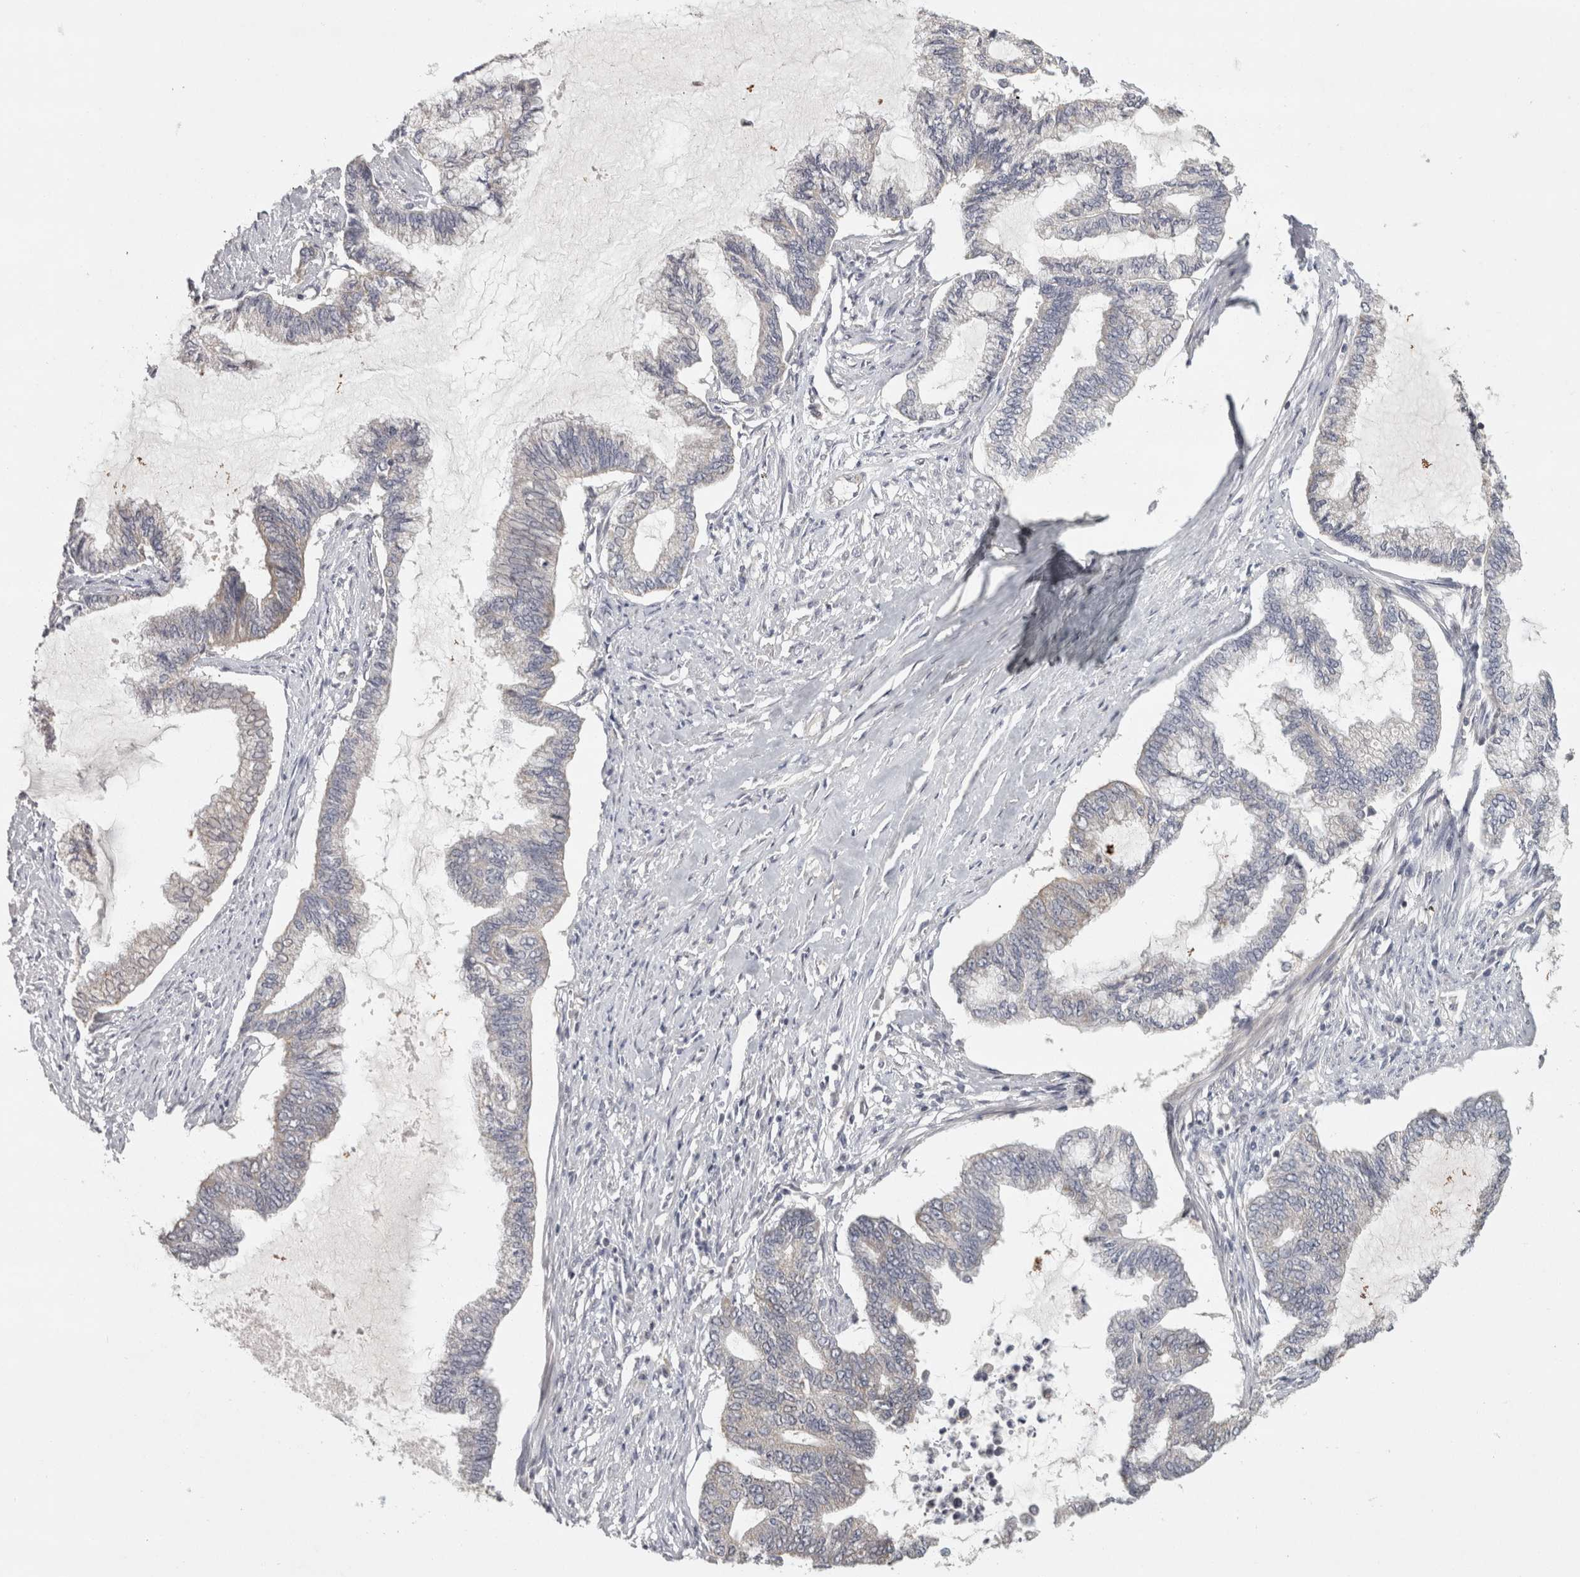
{"staining": {"intensity": "weak", "quantity": "<25%", "location": "cytoplasmic/membranous"}, "tissue": "endometrial cancer", "cell_type": "Tumor cells", "image_type": "cancer", "snomed": [{"axis": "morphology", "description": "Adenocarcinoma, NOS"}, {"axis": "topography", "description": "Endometrium"}], "caption": "High magnification brightfield microscopy of adenocarcinoma (endometrial) stained with DAB (3,3'-diaminobenzidine) (brown) and counterstained with hematoxylin (blue): tumor cells show no significant positivity.", "gene": "ACAT2", "patient": {"sex": "female", "age": 86}}